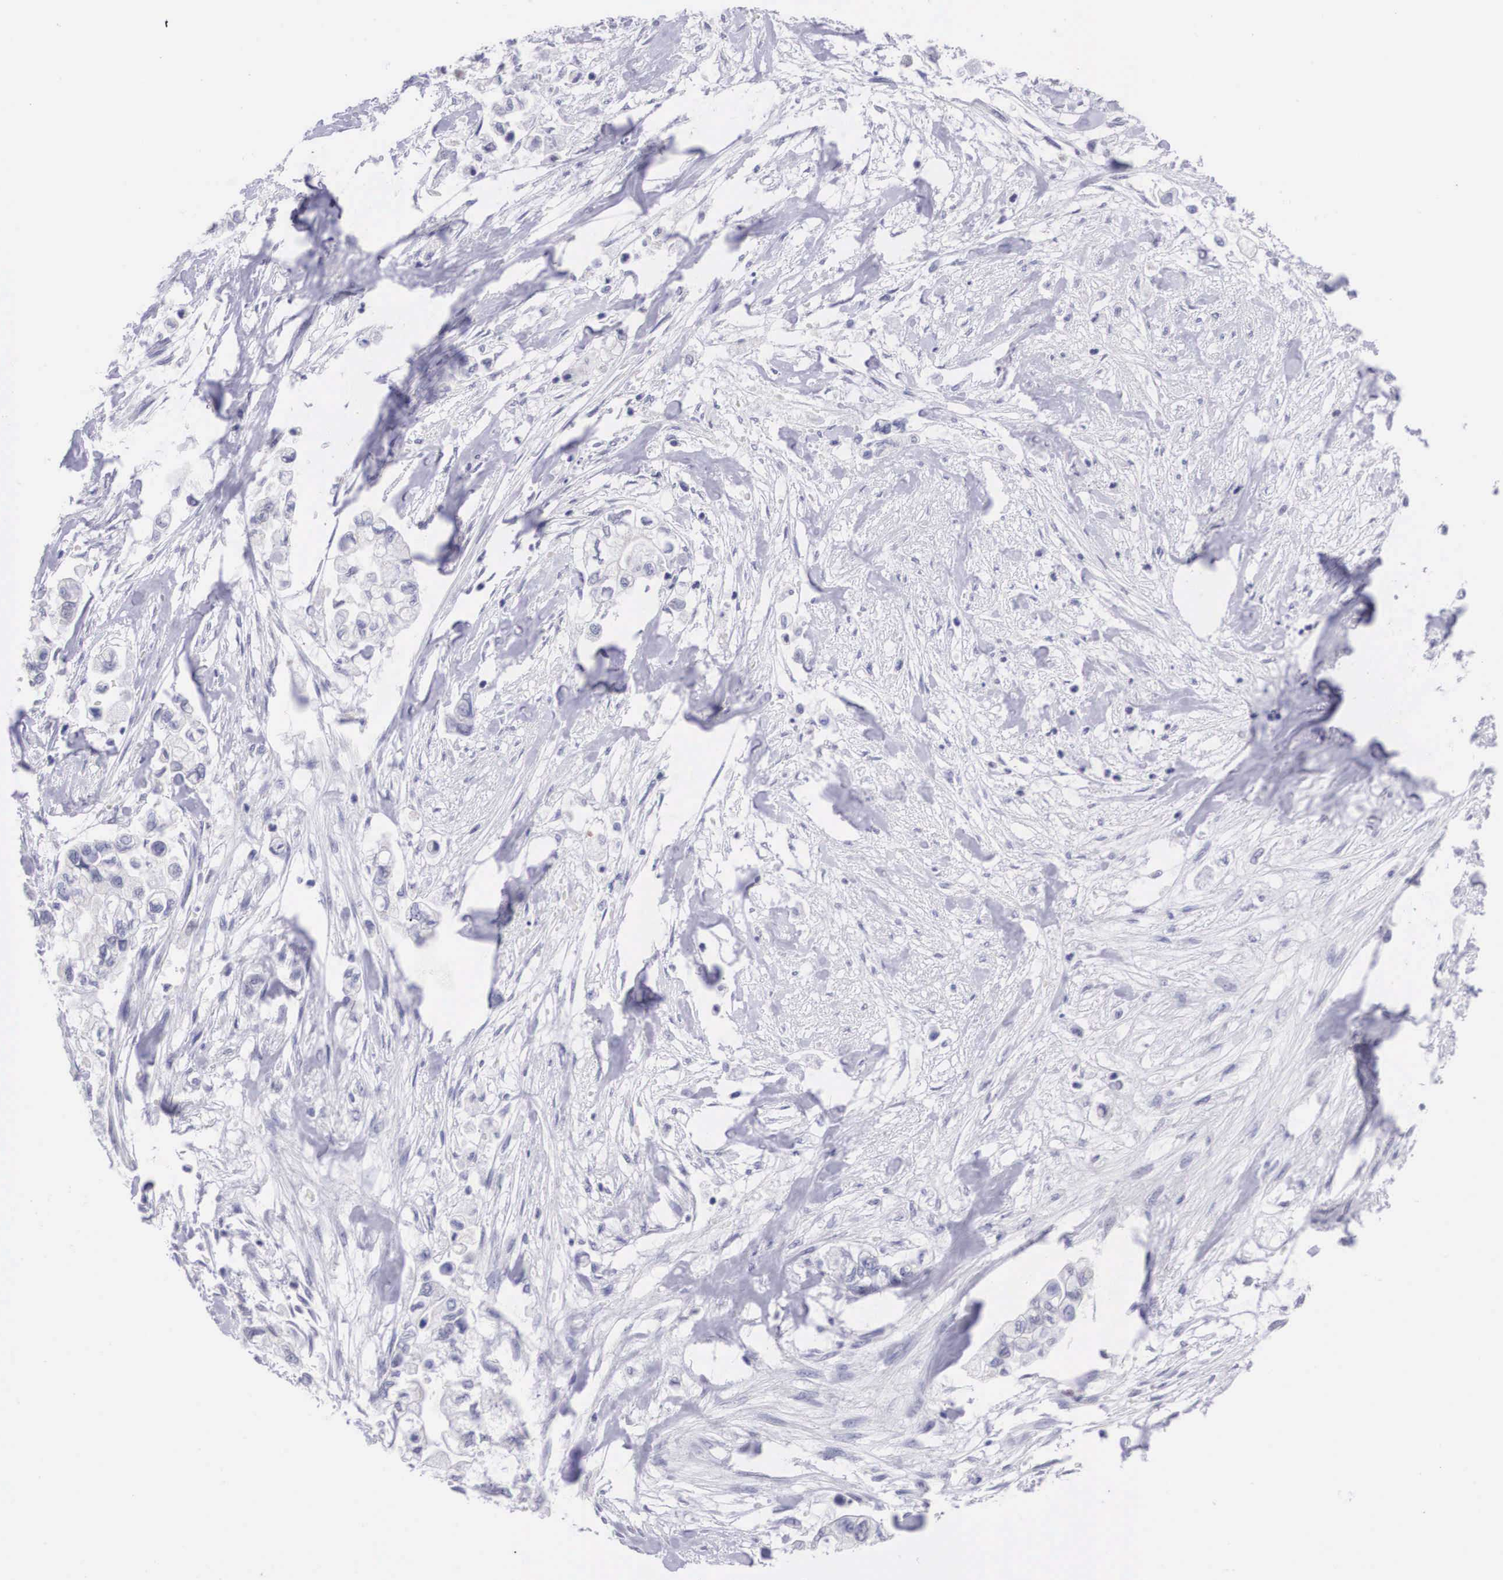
{"staining": {"intensity": "negative", "quantity": "none", "location": "none"}, "tissue": "pancreatic cancer", "cell_type": "Tumor cells", "image_type": "cancer", "snomed": [{"axis": "morphology", "description": "Adenocarcinoma, NOS"}, {"axis": "topography", "description": "Pancreas"}], "caption": "Immunohistochemistry (IHC) photomicrograph of human pancreatic adenocarcinoma stained for a protein (brown), which demonstrates no positivity in tumor cells.", "gene": "ETV6", "patient": {"sex": "male", "age": 79}}